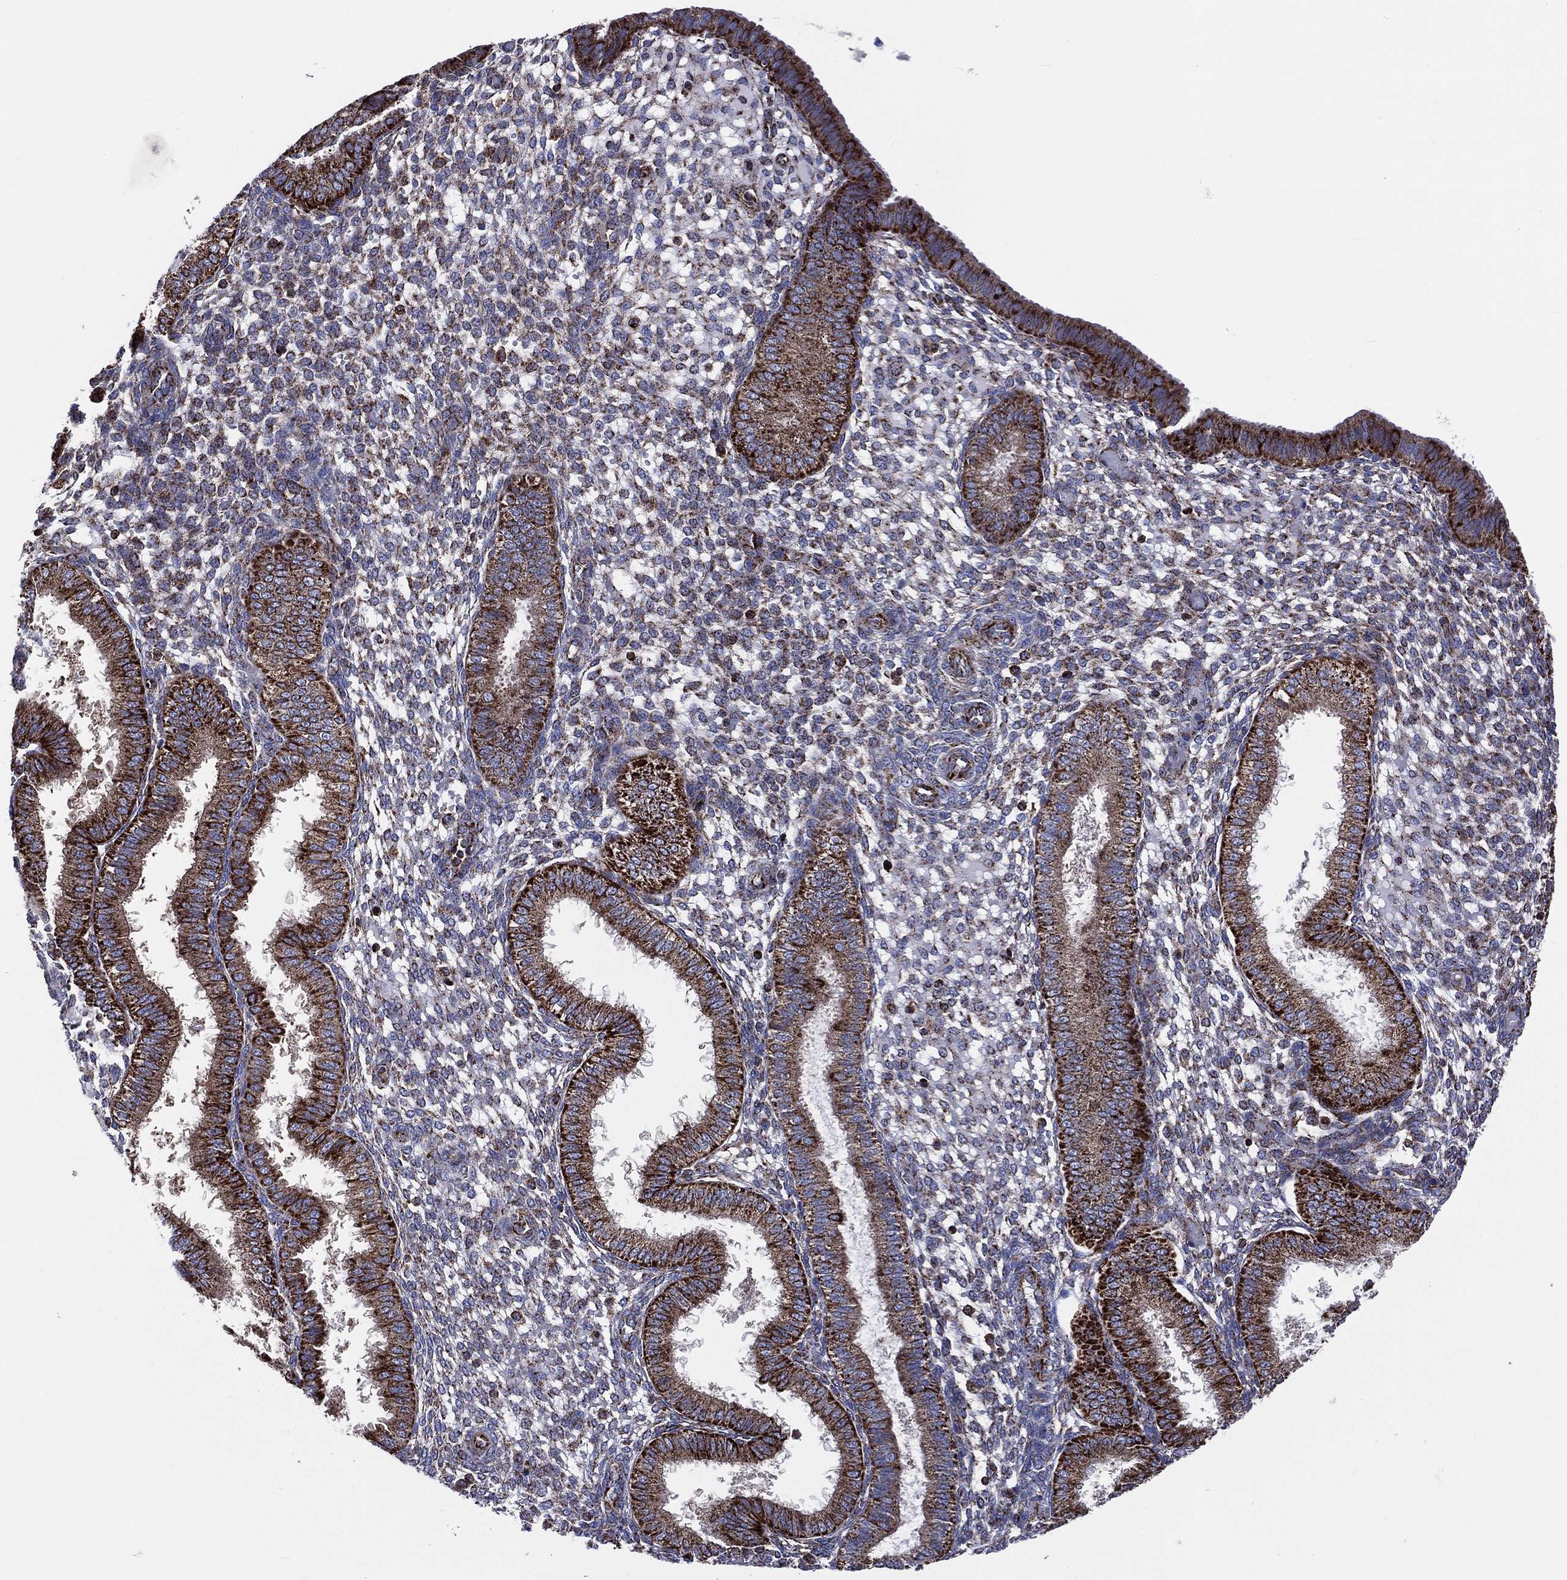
{"staining": {"intensity": "moderate", "quantity": "25%-75%", "location": "cytoplasmic/membranous"}, "tissue": "endometrium", "cell_type": "Cells in endometrial stroma", "image_type": "normal", "snomed": [{"axis": "morphology", "description": "Normal tissue, NOS"}, {"axis": "topography", "description": "Endometrium"}], "caption": "The photomicrograph reveals staining of benign endometrium, revealing moderate cytoplasmic/membranous protein staining (brown color) within cells in endometrial stroma.", "gene": "ANKRD37", "patient": {"sex": "female", "age": 43}}